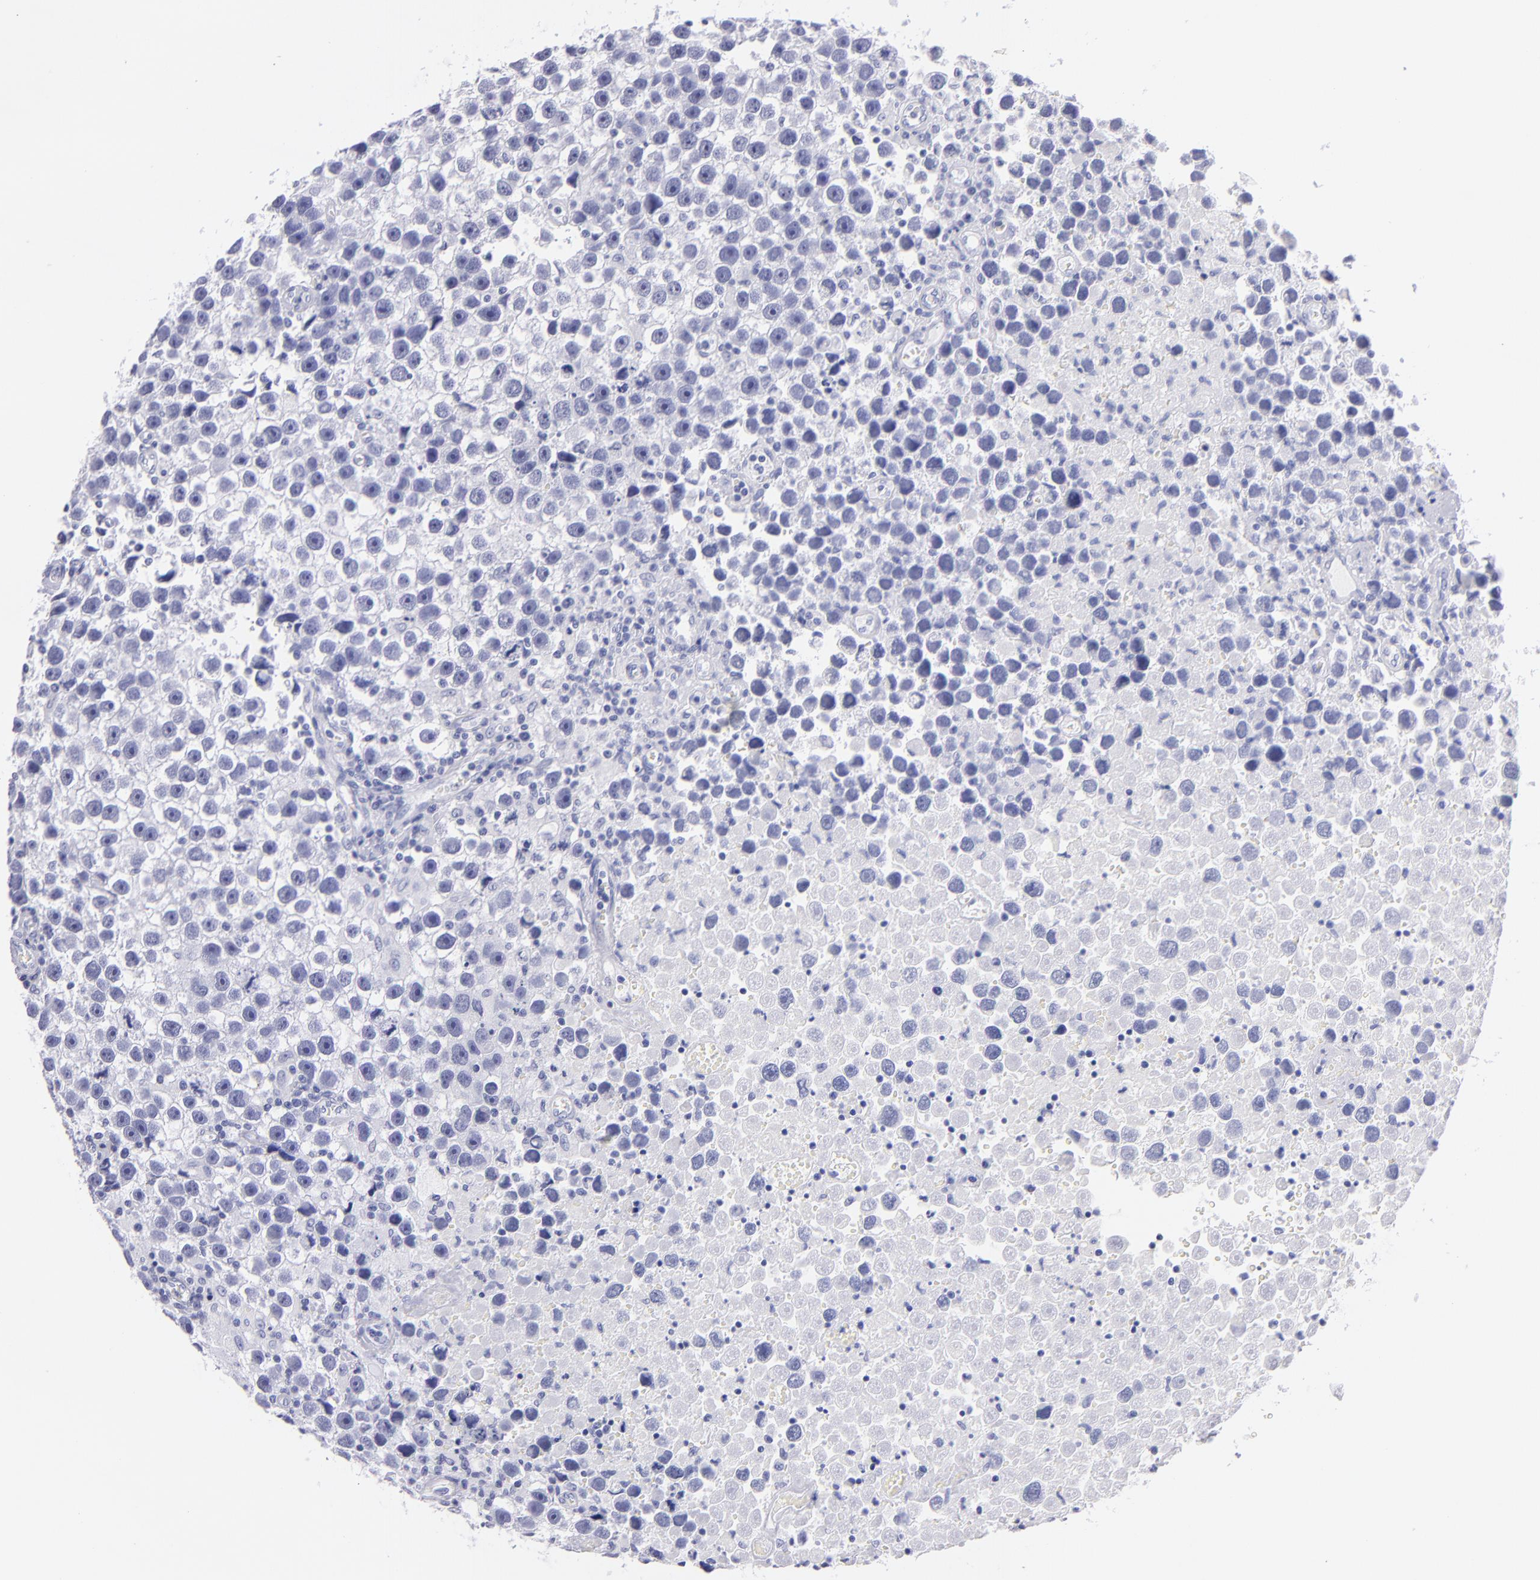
{"staining": {"intensity": "negative", "quantity": "none", "location": "none"}, "tissue": "testis cancer", "cell_type": "Tumor cells", "image_type": "cancer", "snomed": [{"axis": "morphology", "description": "Seminoma, NOS"}, {"axis": "topography", "description": "Testis"}], "caption": "This is an IHC histopathology image of human seminoma (testis). There is no expression in tumor cells.", "gene": "PRPH", "patient": {"sex": "male", "age": 43}}